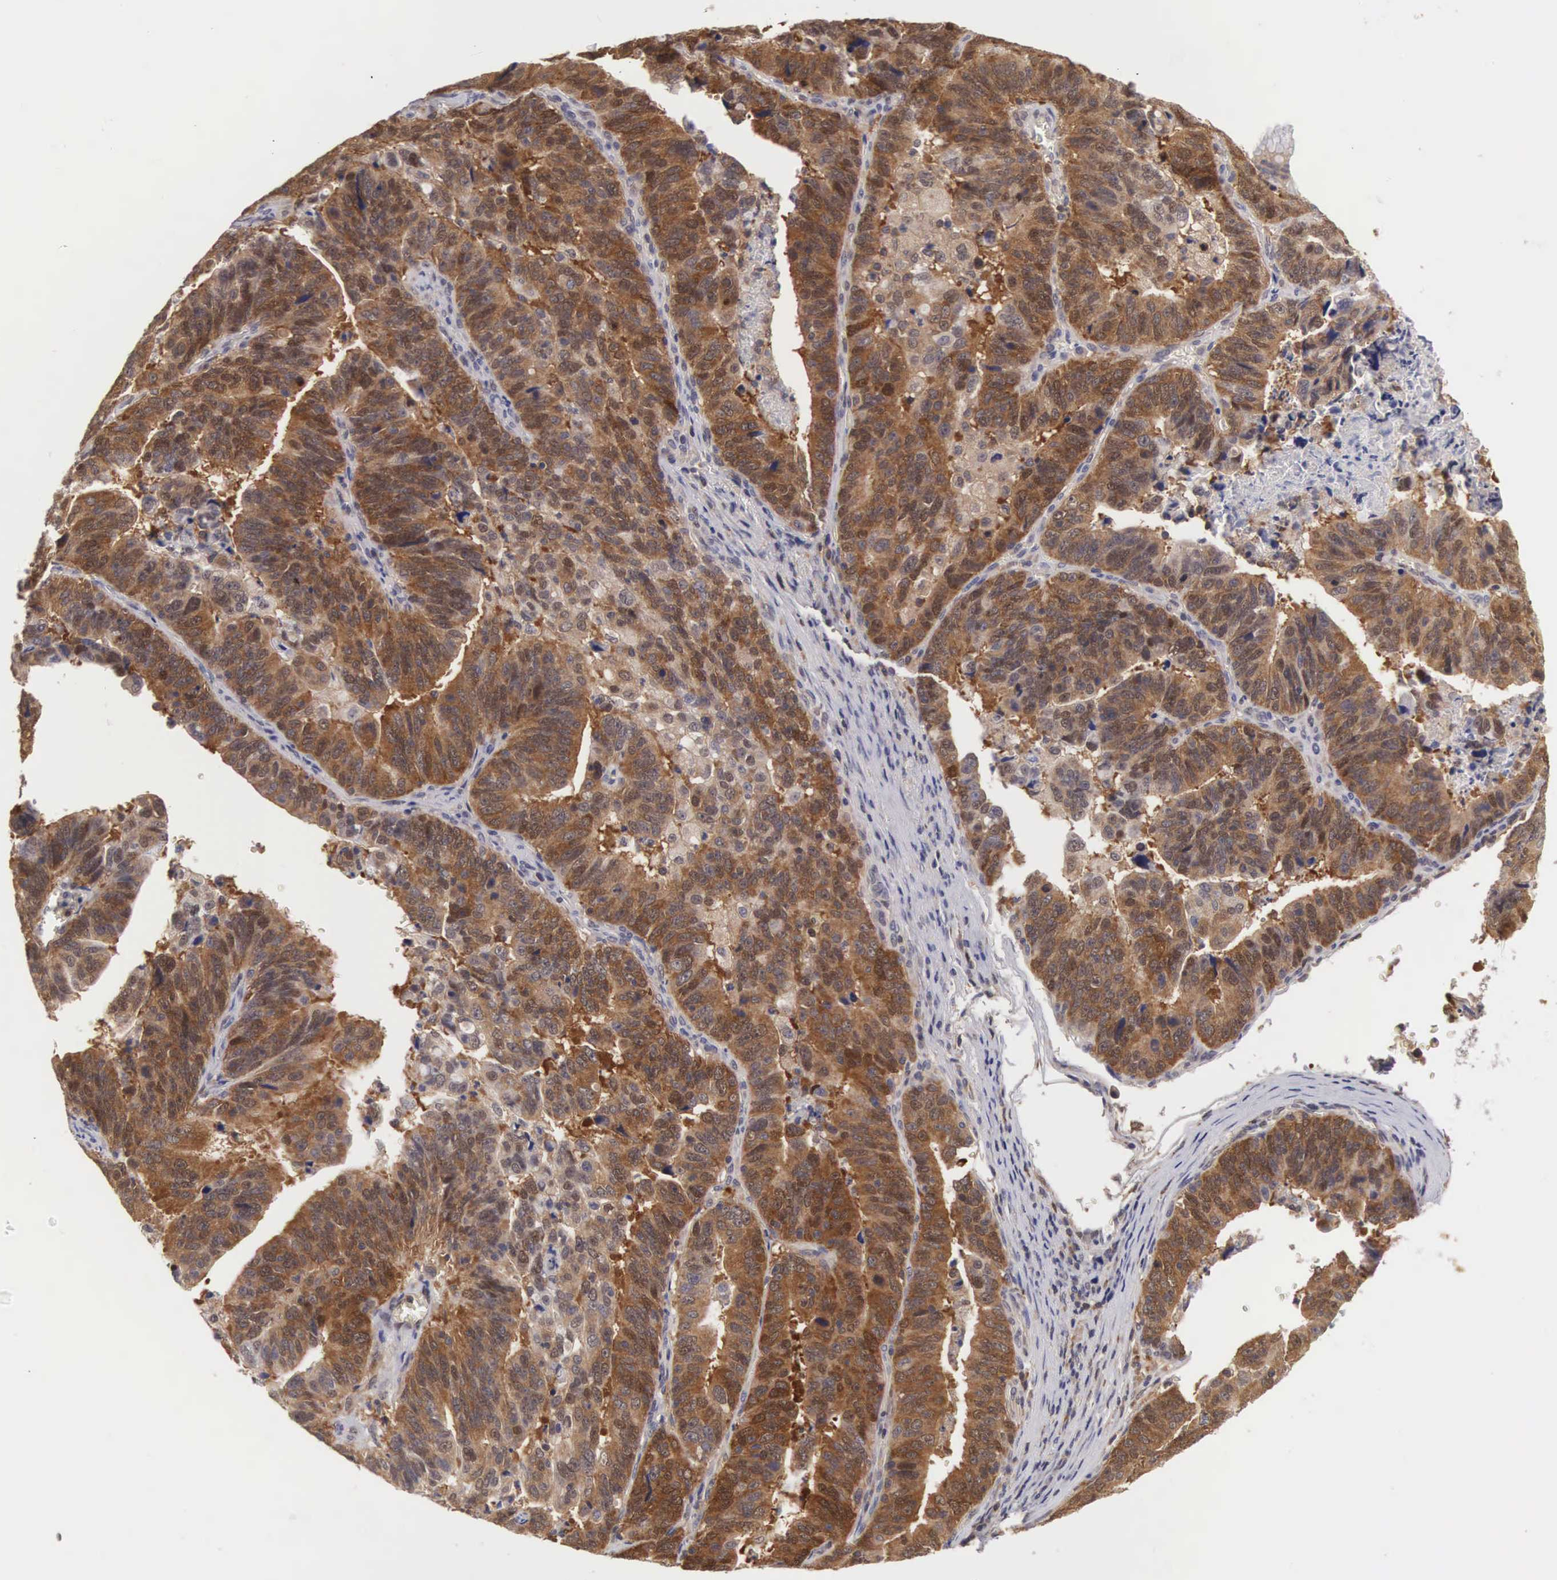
{"staining": {"intensity": "moderate", "quantity": ">75%", "location": "cytoplasmic/membranous,nuclear"}, "tissue": "stomach cancer", "cell_type": "Tumor cells", "image_type": "cancer", "snomed": [{"axis": "morphology", "description": "Adenocarcinoma, NOS"}, {"axis": "topography", "description": "Stomach, upper"}], "caption": "Stomach cancer stained with a protein marker reveals moderate staining in tumor cells.", "gene": "ADSL", "patient": {"sex": "female", "age": 50}}